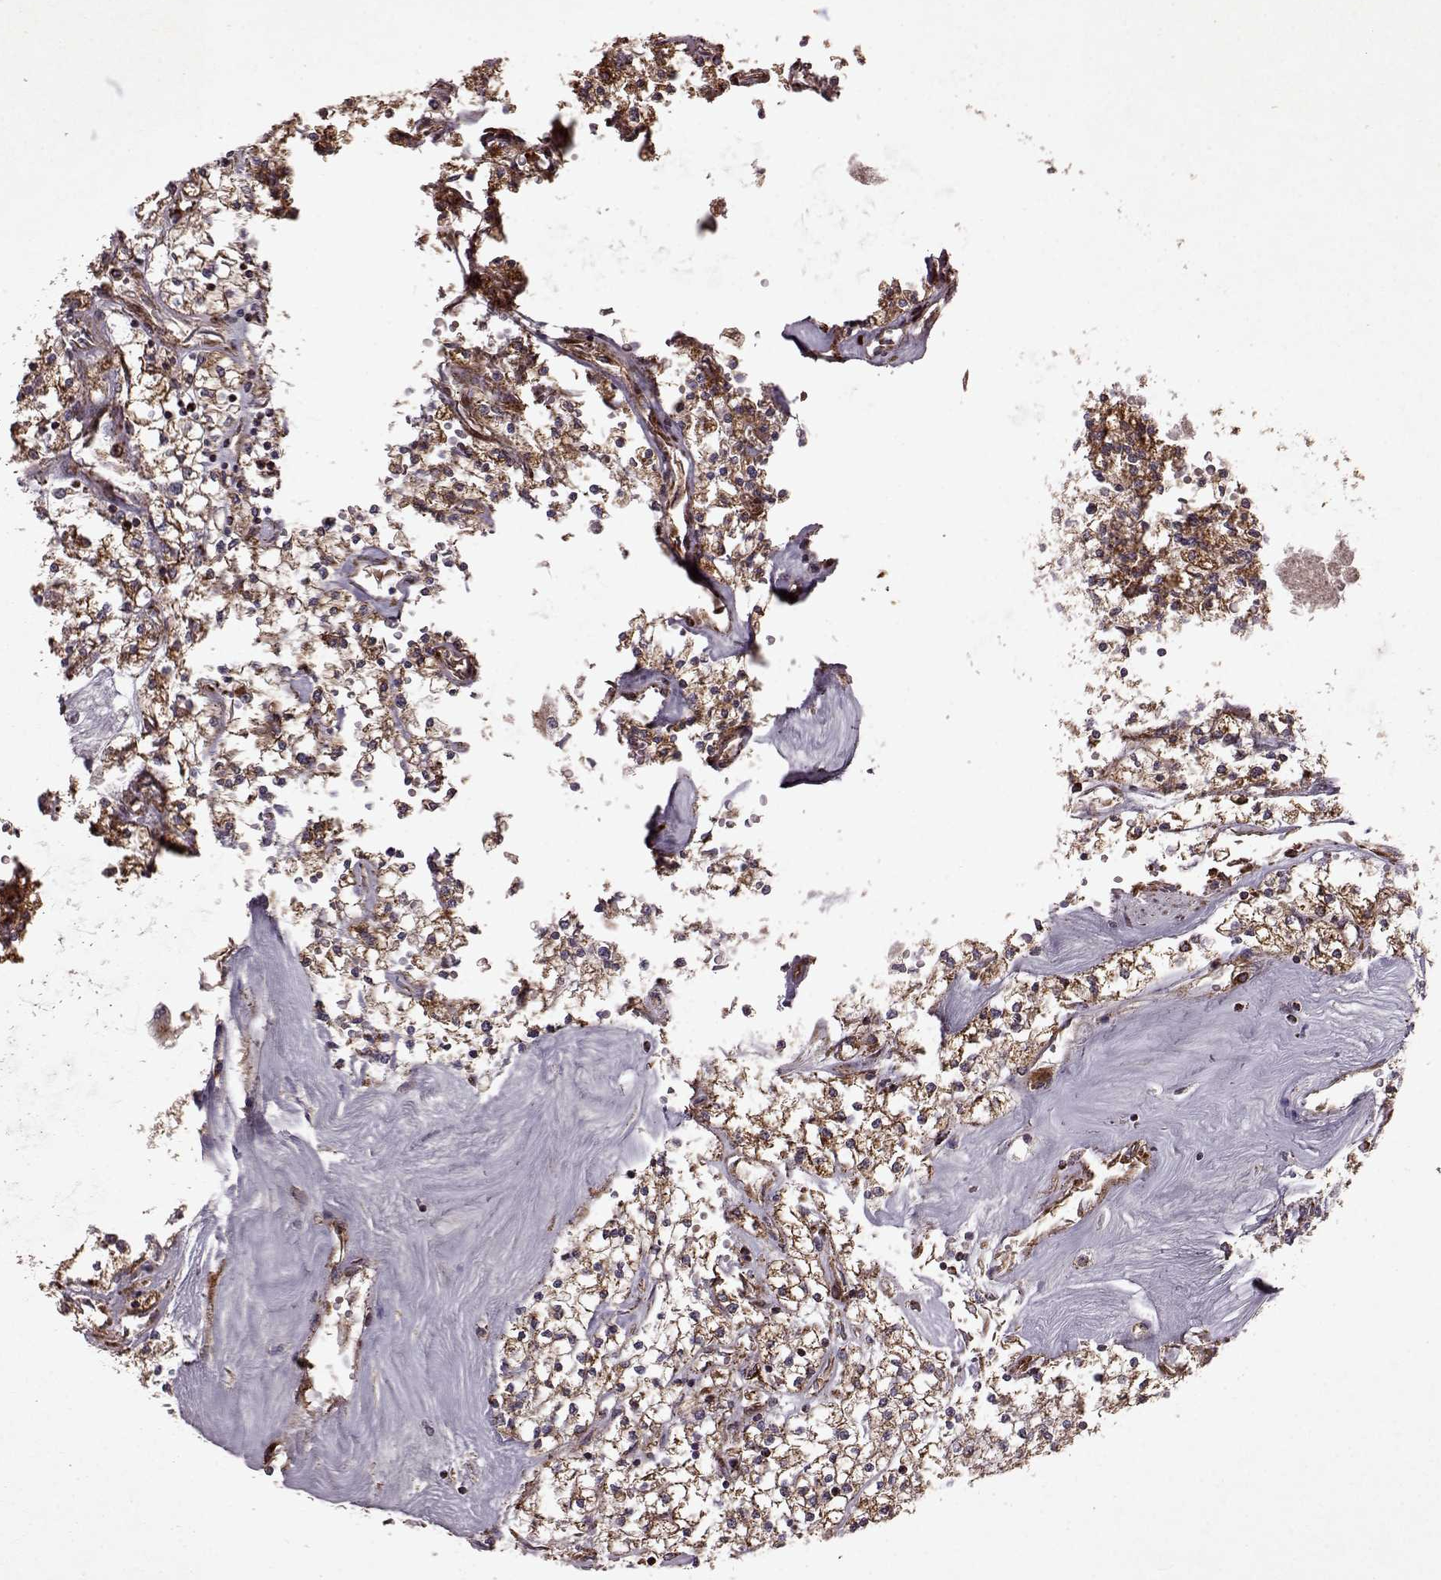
{"staining": {"intensity": "weak", "quantity": ">75%", "location": "cytoplasmic/membranous"}, "tissue": "renal cancer", "cell_type": "Tumor cells", "image_type": "cancer", "snomed": [{"axis": "morphology", "description": "Adenocarcinoma, NOS"}, {"axis": "topography", "description": "Kidney"}], "caption": "The histopathology image exhibits a brown stain indicating the presence of a protein in the cytoplasmic/membranous of tumor cells in renal adenocarcinoma. Ihc stains the protein in brown and the nuclei are stained blue.", "gene": "FXN", "patient": {"sex": "male", "age": 80}}